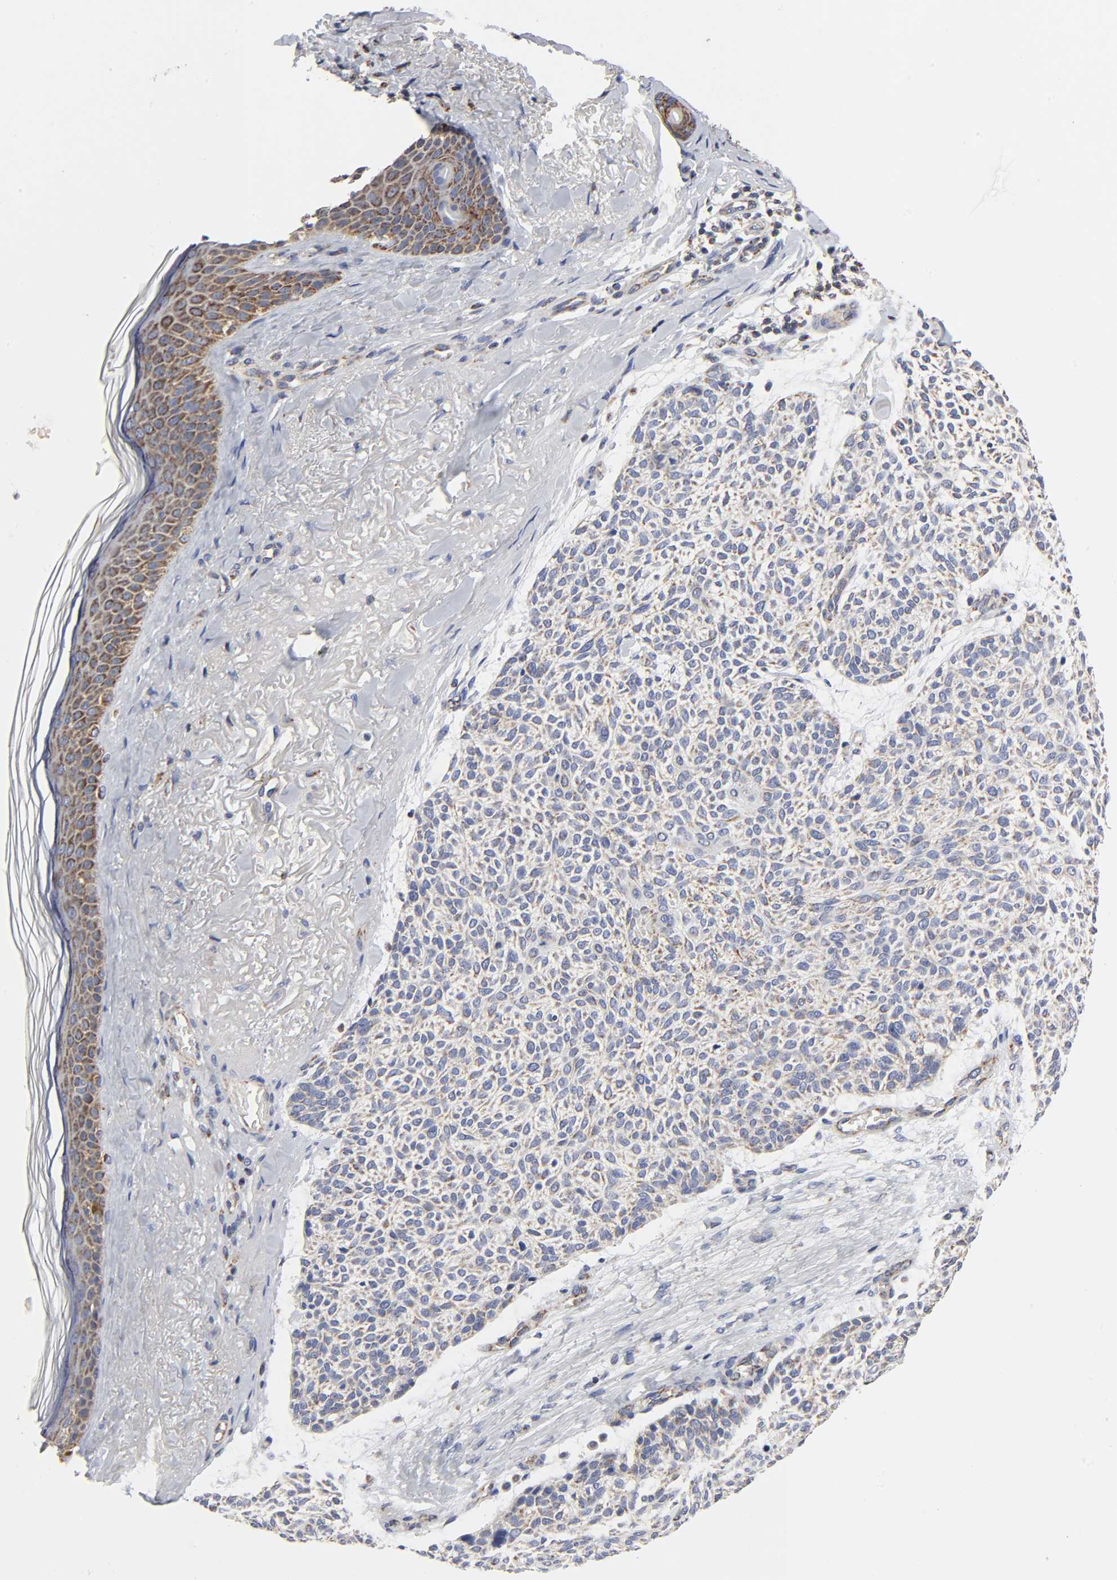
{"staining": {"intensity": "weak", "quantity": "25%-75%", "location": "cytoplasmic/membranous"}, "tissue": "skin cancer", "cell_type": "Tumor cells", "image_type": "cancer", "snomed": [{"axis": "morphology", "description": "Normal tissue, NOS"}, {"axis": "morphology", "description": "Basal cell carcinoma"}, {"axis": "topography", "description": "Skin"}], "caption": "Skin cancer (basal cell carcinoma) was stained to show a protein in brown. There is low levels of weak cytoplasmic/membranous staining in approximately 25%-75% of tumor cells.", "gene": "COX6B1", "patient": {"sex": "female", "age": 70}}